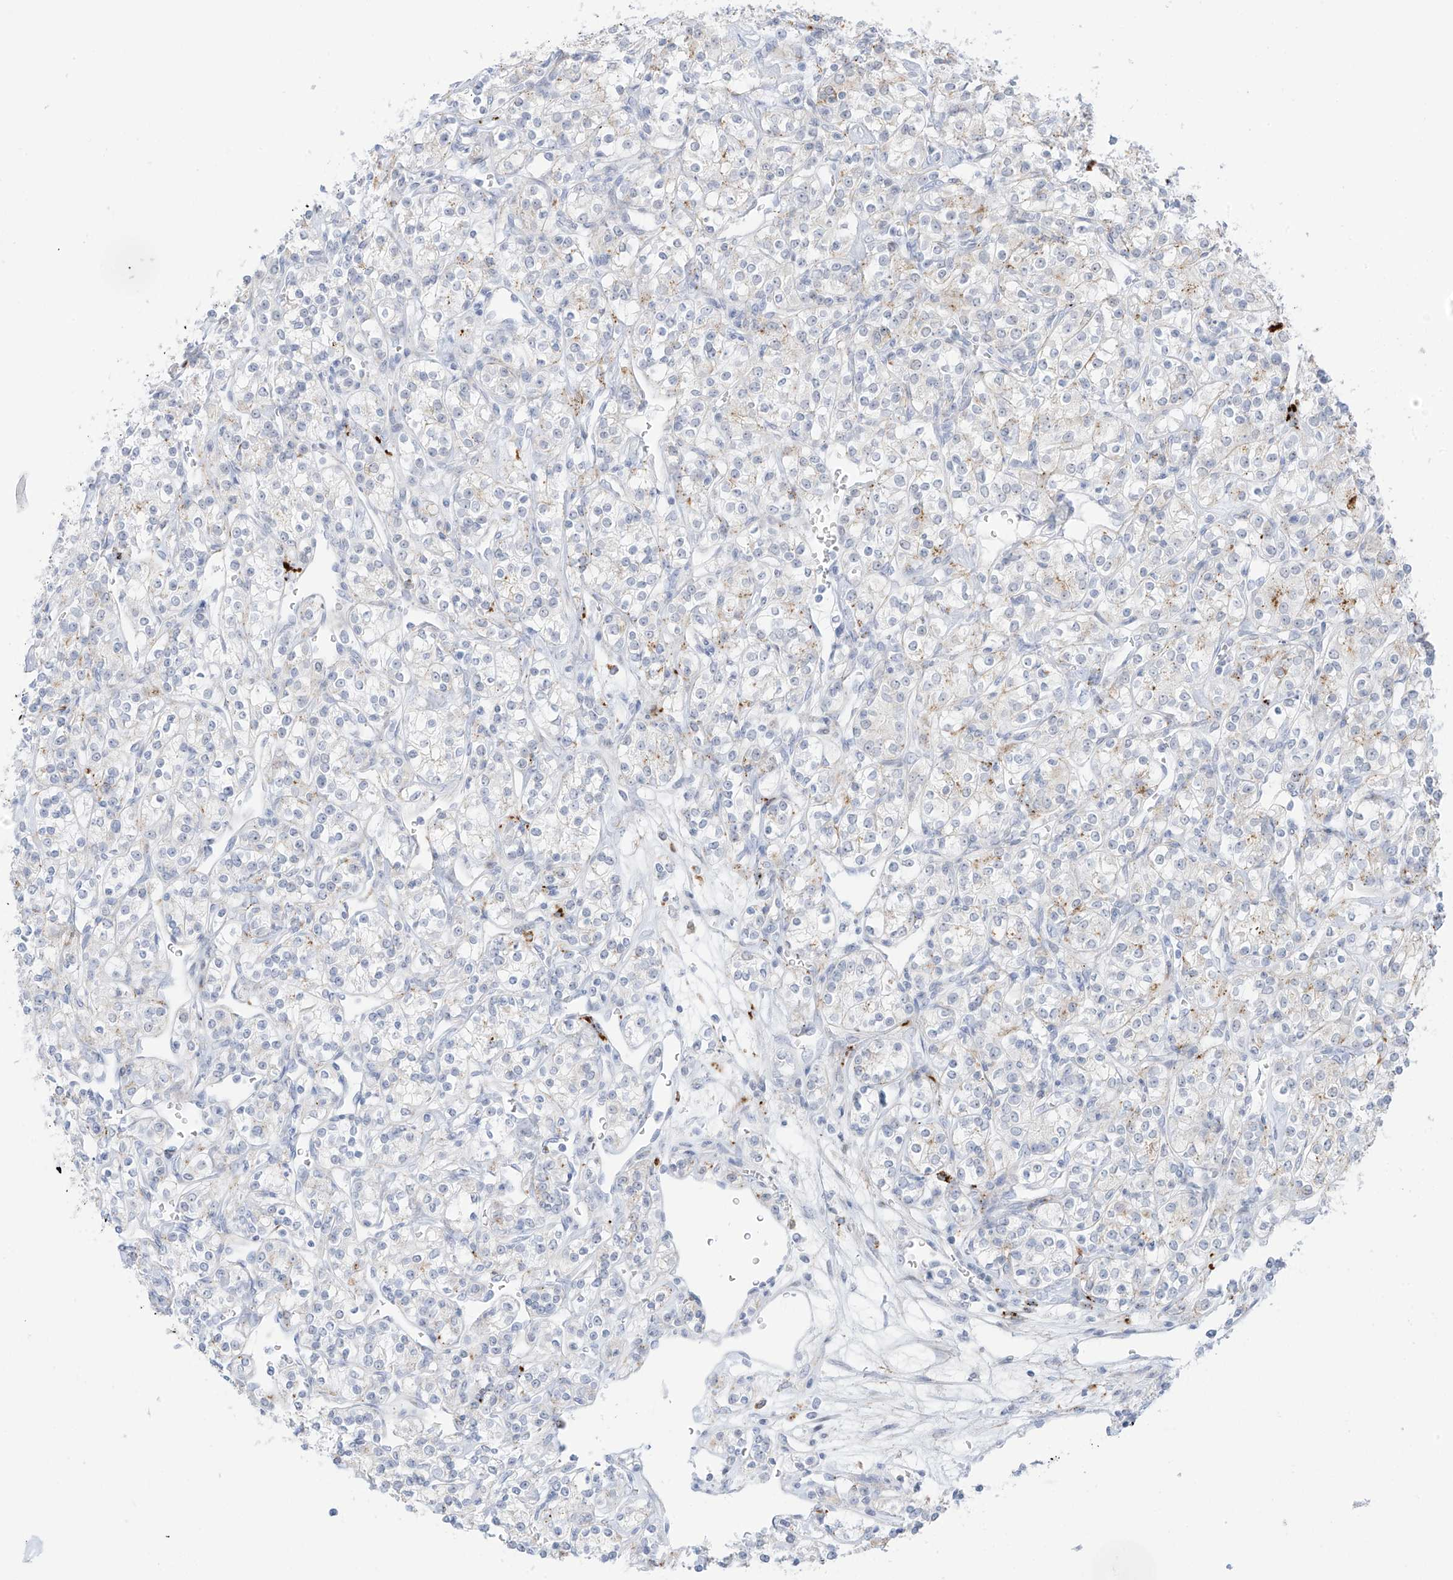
{"staining": {"intensity": "negative", "quantity": "none", "location": "none"}, "tissue": "renal cancer", "cell_type": "Tumor cells", "image_type": "cancer", "snomed": [{"axis": "morphology", "description": "Adenocarcinoma, NOS"}, {"axis": "topography", "description": "Kidney"}], "caption": "A photomicrograph of human renal adenocarcinoma is negative for staining in tumor cells. The staining is performed using DAB brown chromogen with nuclei counter-stained in using hematoxylin.", "gene": "PSPH", "patient": {"sex": "male", "age": 77}}